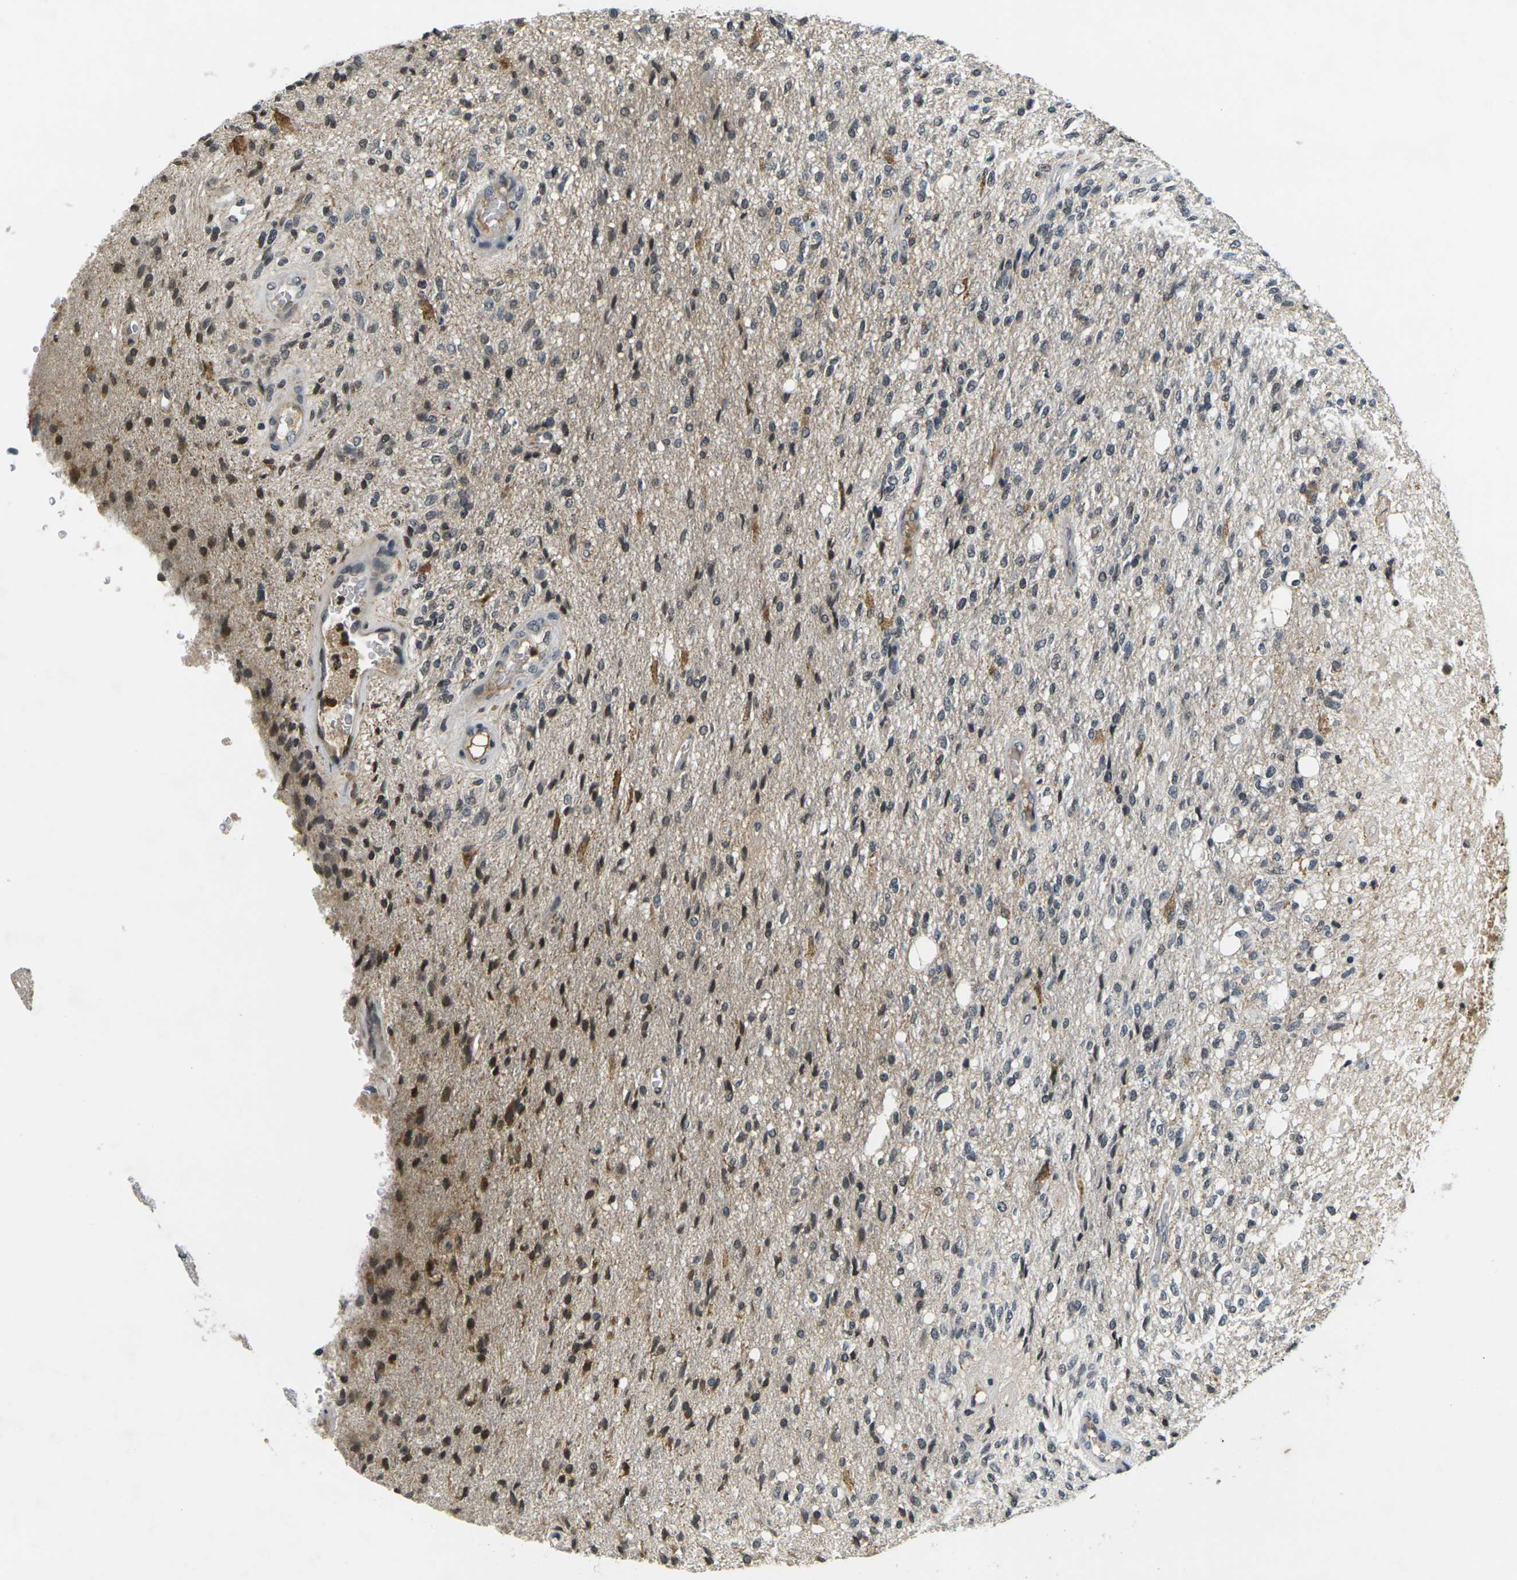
{"staining": {"intensity": "moderate", "quantity": "<25%", "location": "nuclear"}, "tissue": "glioma", "cell_type": "Tumor cells", "image_type": "cancer", "snomed": [{"axis": "morphology", "description": "Normal tissue, NOS"}, {"axis": "morphology", "description": "Glioma, malignant, High grade"}, {"axis": "topography", "description": "Cerebral cortex"}], "caption": "Malignant glioma (high-grade) tissue shows moderate nuclear positivity in about <25% of tumor cells", "gene": "C1QC", "patient": {"sex": "male", "age": 77}}